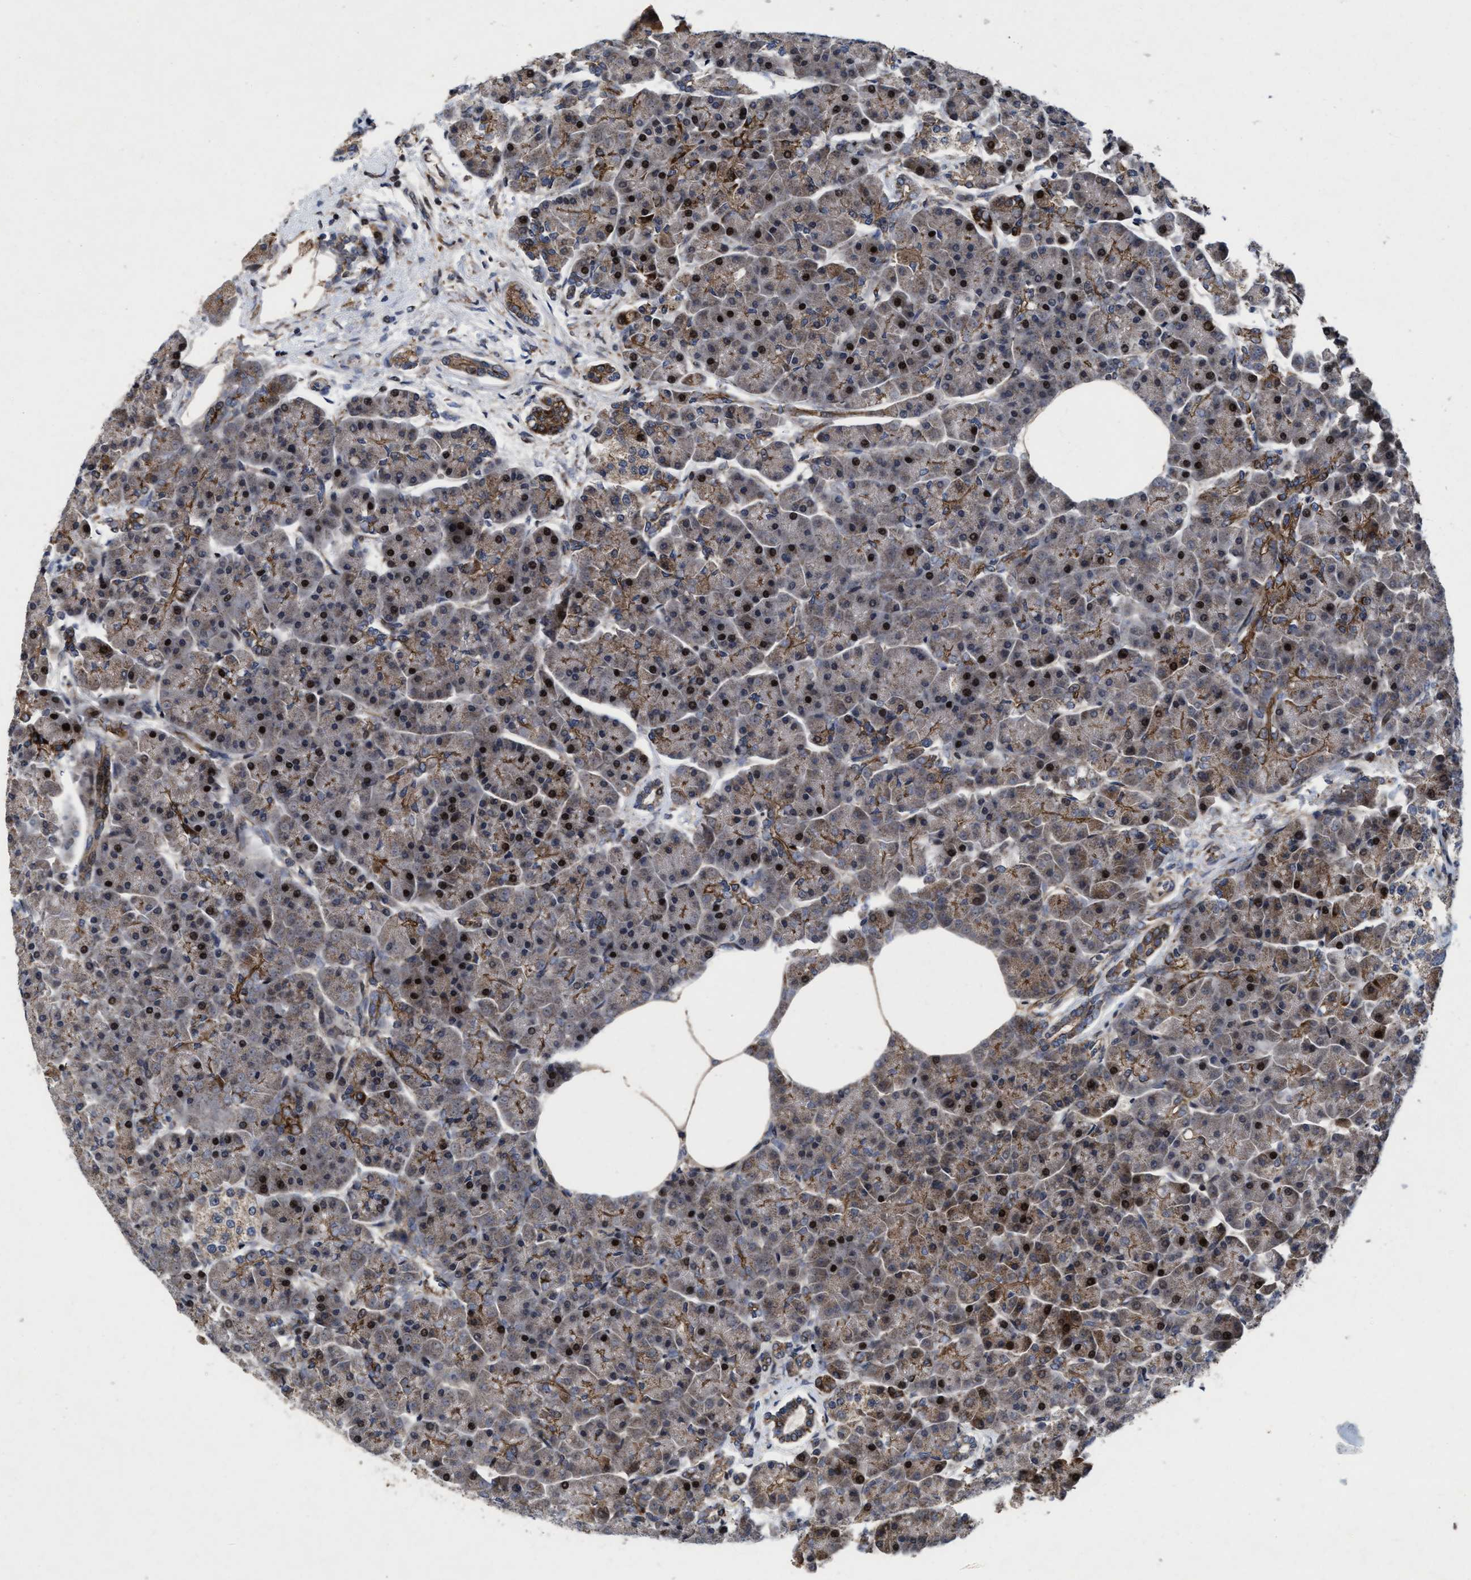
{"staining": {"intensity": "moderate", "quantity": ">75%", "location": "cytoplasmic/membranous,nuclear"}, "tissue": "pancreas", "cell_type": "Exocrine glandular cells", "image_type": "normal", "snomed": [{"axis": "morphology", "description": "Normal tissue, NOS"}, {"axis": "topography", "description": "Pancreas"}], "caption": "IHC micrograph of normal pancreas: pancreas stained using immunohistochemistry (IHC) displays medium levels of moderate protein expression localized specifically in the cytoplasmic/membranous,nuclear of exocrine glandular cells, appearing as a cytoplasmic/membranous,nuclear brown color.", "gene": "MRPL50", "patient": {"sex": "female", "age": 70}}